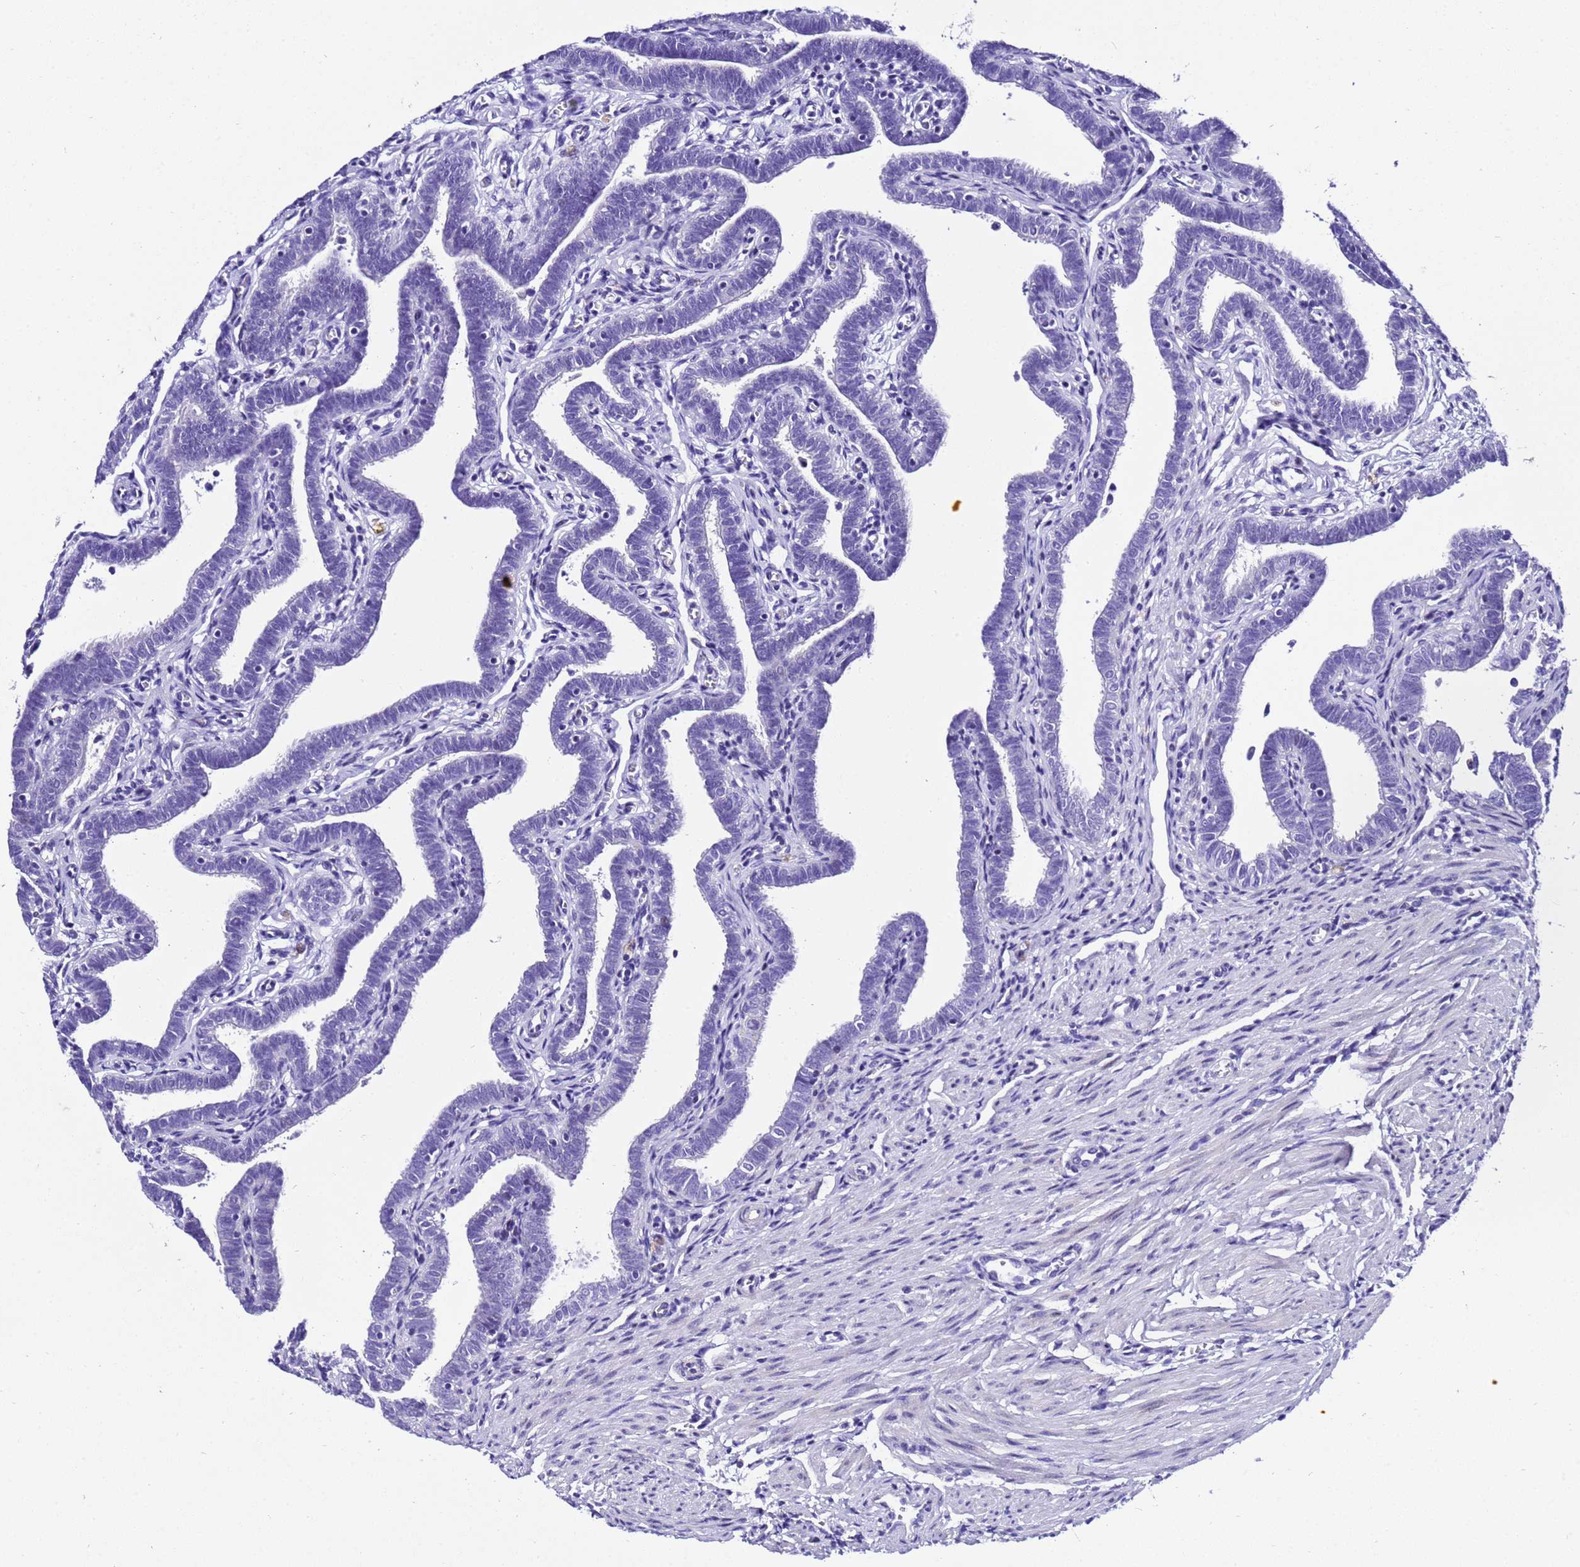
{"staining": {"intensity": "negative", "quantity": "none", "location": "none"}, "tissue": "fallopian tube", "cell_type": "Glandular cells", "image_type": "normal", "snomed": [{"axis": "morphology", "description": "Normal tissue, NOS"}, {"axis": "topography", "description": "Fallopian tube"}], "caption": "Normal fallopian tube was stained to show a protein in brown. There is no significant positivity in glandular cells. (Stains: DAB immunohistochemistry (IHC) with hematoxylin counter stain, Microscopy: brightfield microscopy at high magnification).", "gene": "ZNF417", "patient": {"sex": "female", "age": 36}}